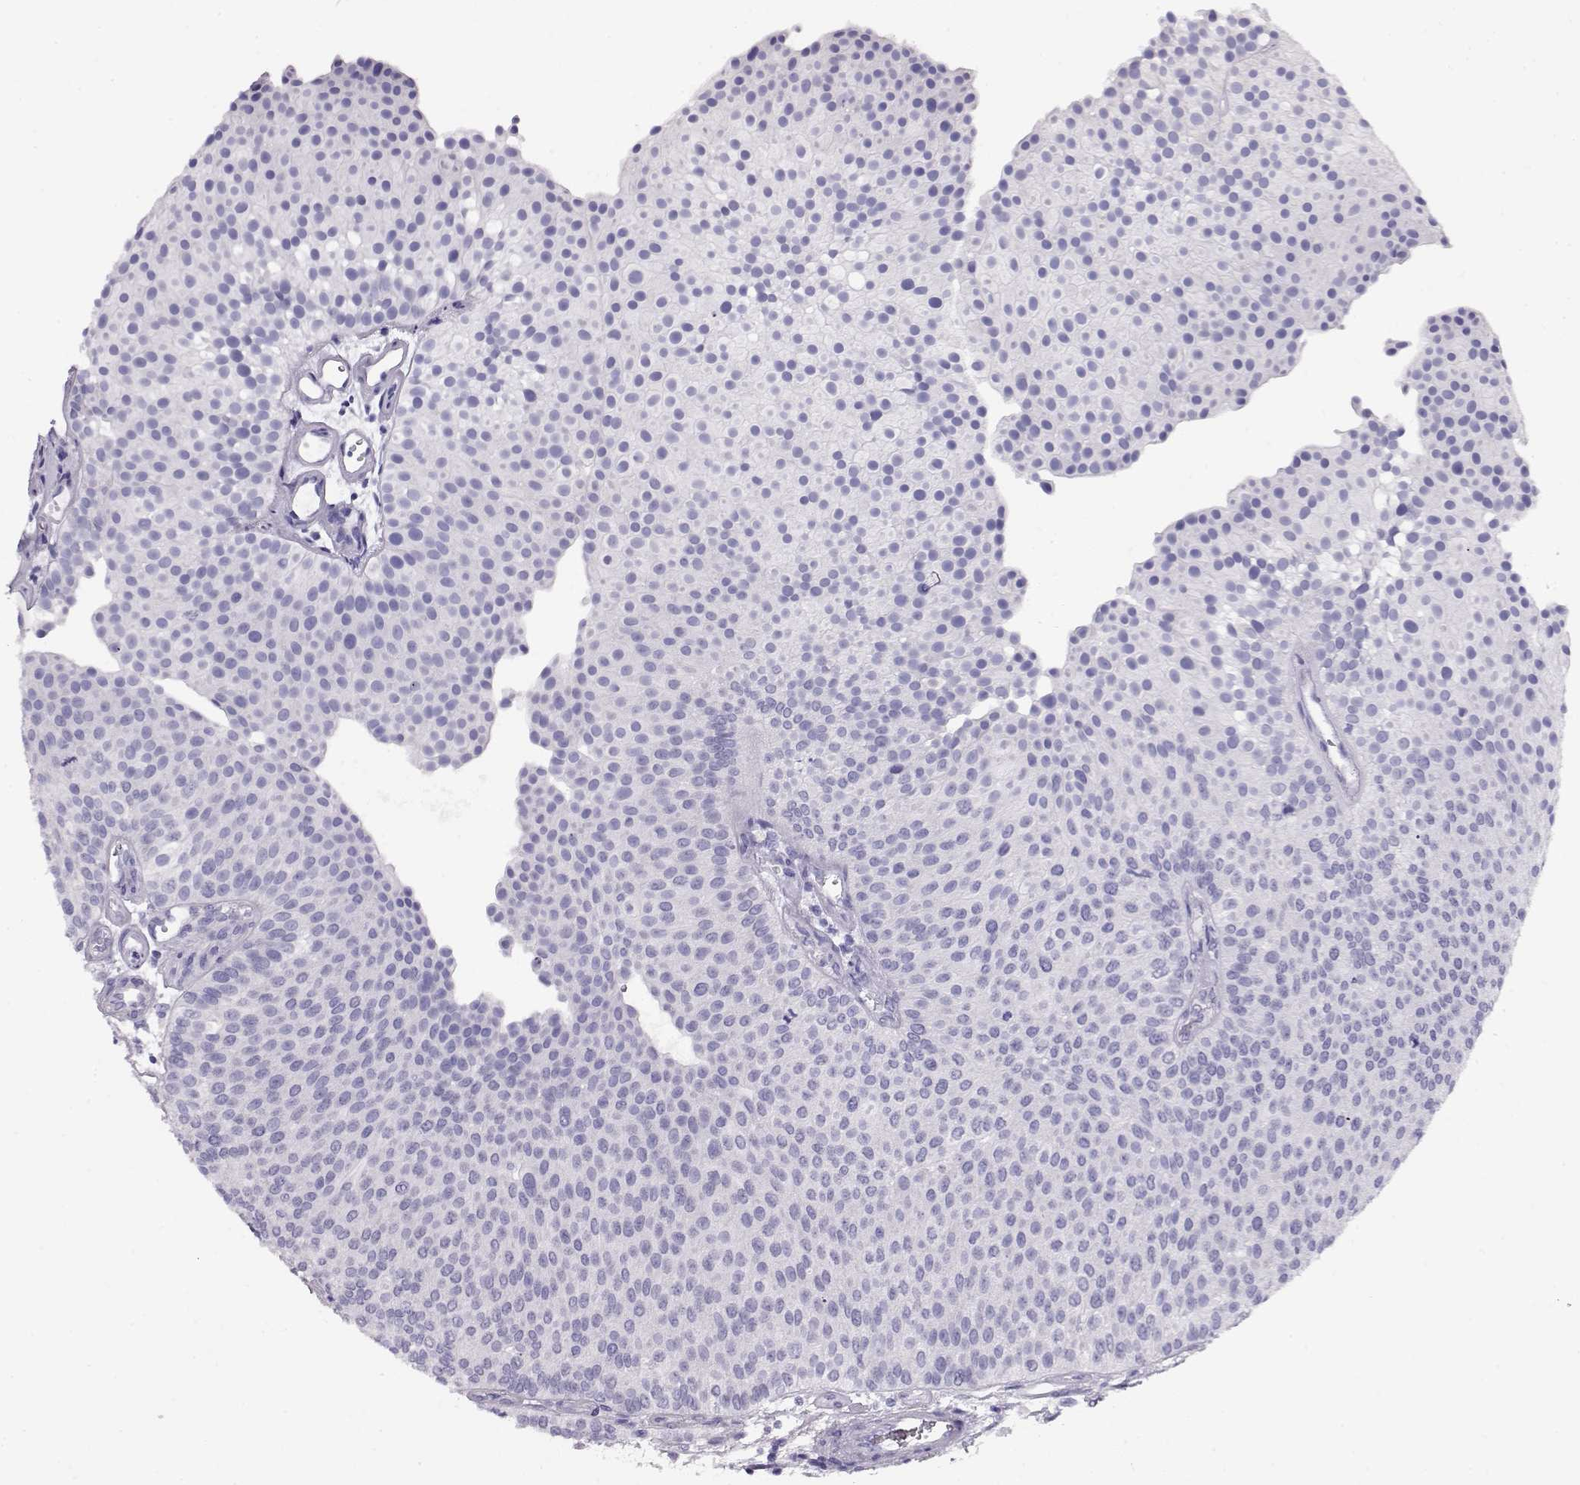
{"staining": {"intensity": "negative", "quantity": "none", "location": "none"}, "tissue": "urothelial cancer", "cell_type": "Tumor cells", "image_type": "cancer", "snomed": [{"axis": "morphology", "description": "Urothelial carcinoma, Low grade"}, {"axis": "topography", "description": "Urinary bladder"}], "caption": "Tumor cells show no significant protein expression in low-grade urothelial carcinoma.", "gene": "ACTN2", "patient": {"sex": "female", "age": 87}}